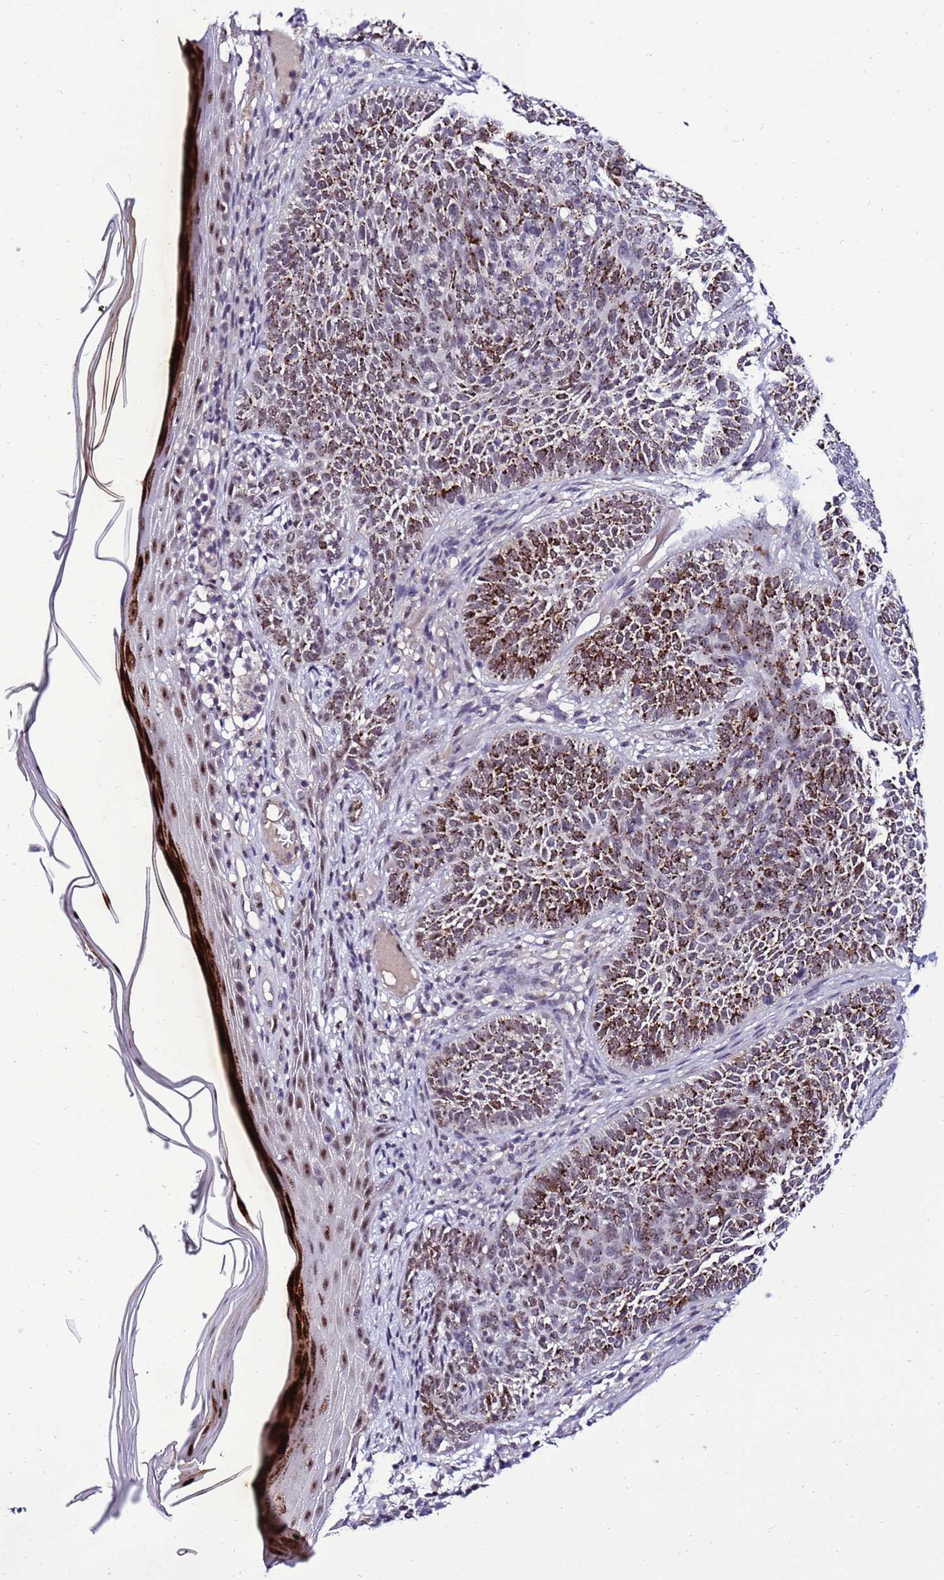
{"staining": {"intensity": "strong", "quantity": ">75%", "location": "cytoplasmic/membranous"}, "tissue": "skin cancer", "cell_type": "Tumor cells", "image_type": "cancer", "snomed": [{"axis": "morphology", "description": "Basal cell carcinoma"}, {"axis": "topography", "description": "Skin"}], "caption": "IHC of human skin basal cell carcinoma reveals high levels of strong cytoplasmic/membranous positivity in about >75% of tumor cells.", "gene": "C19orf47", "patient": {"sex": "male", "age": 85}}